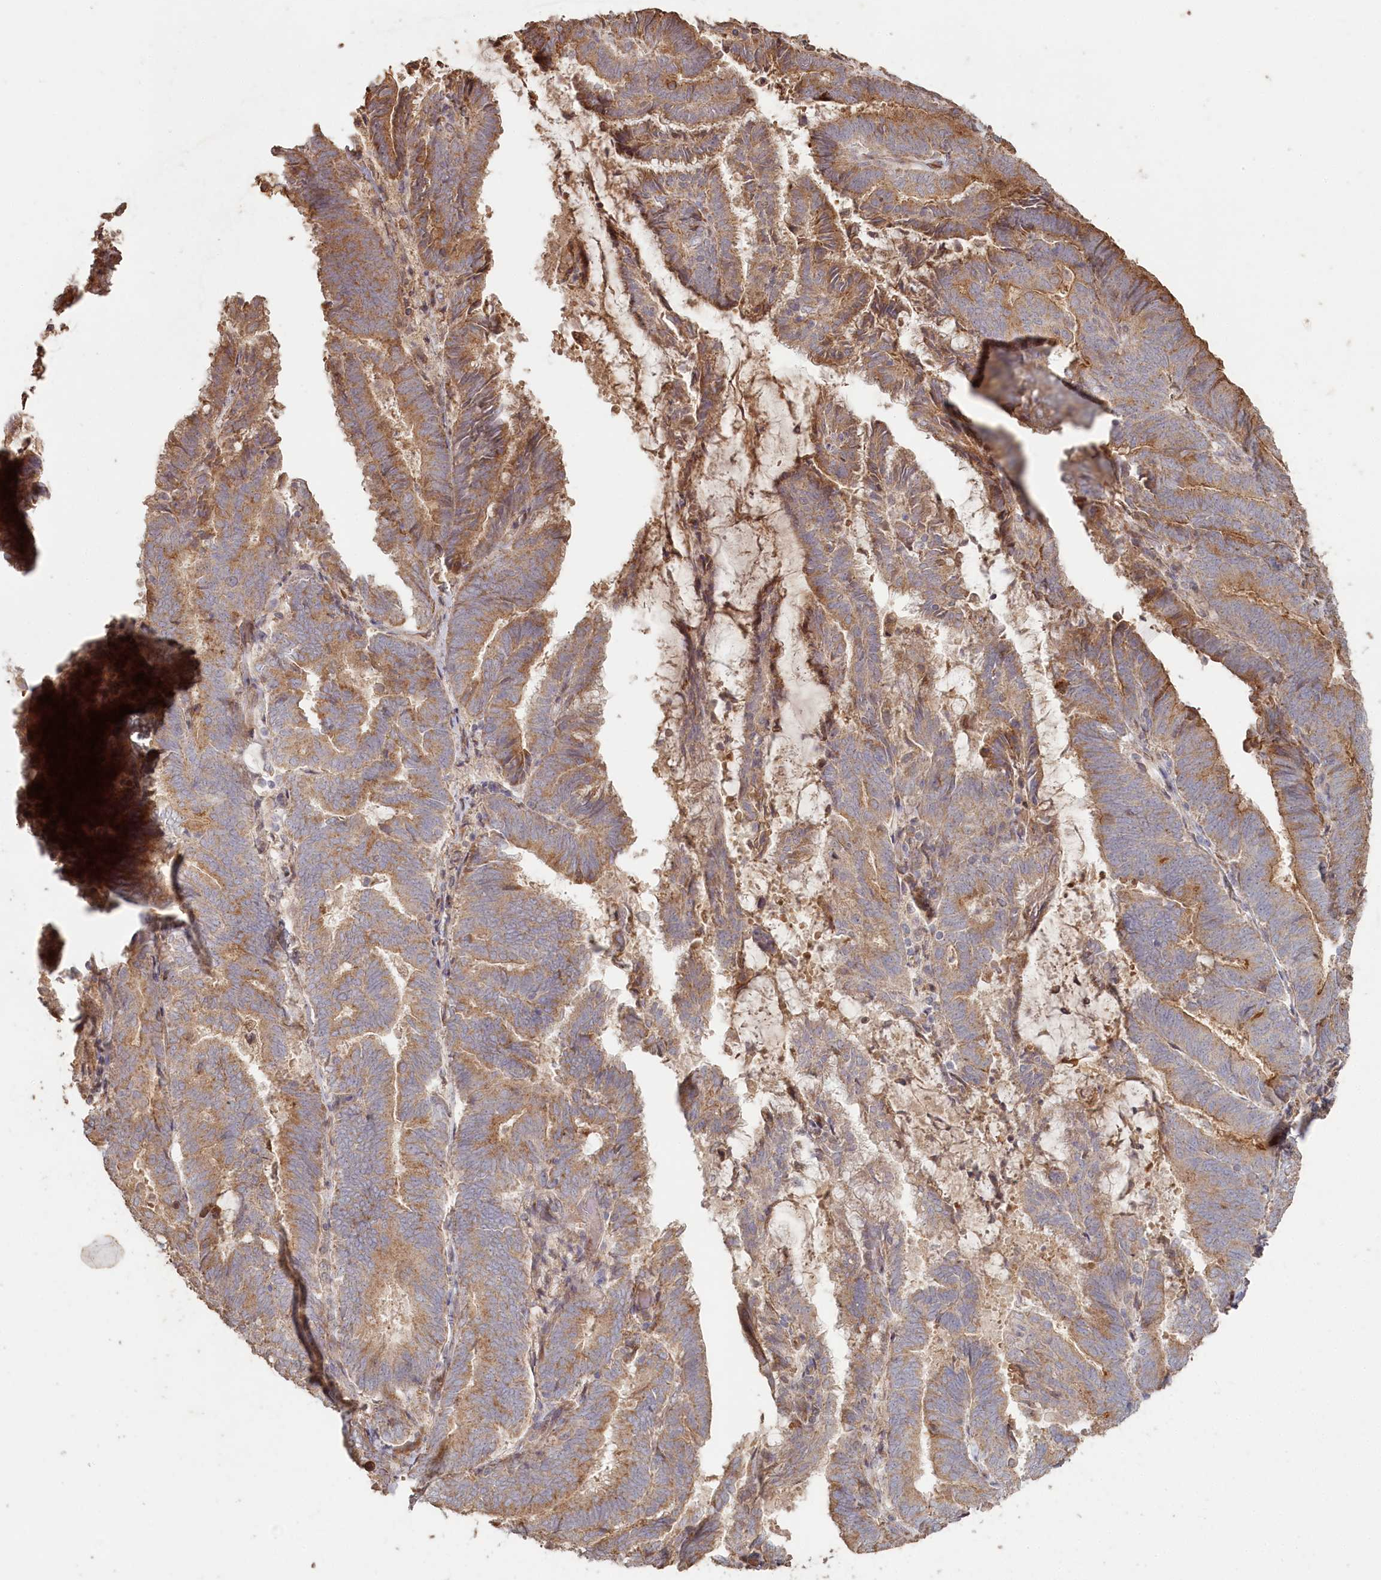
{"staining": {"intensity": "moderate", "quantity": ">75%", "location": "cytoplasmic/membranous"}, "tissue": "endometrial cancer", "cell_type": "Tumor cells", "image_type": "cancer", "snomed": [{"axis": "morphology", "description": "Adenocarcinoma, NOS"}, {"axis": "topography", "description": "Endometrium"}], "caption": "The image displays a brown stain indicating the presence of a protein in the cytoplasmic/membranous of tumor cells in adenocarcinoma (endometrial).", "gene": "HAL", "patient": {"sex": "female", "age": 80}}